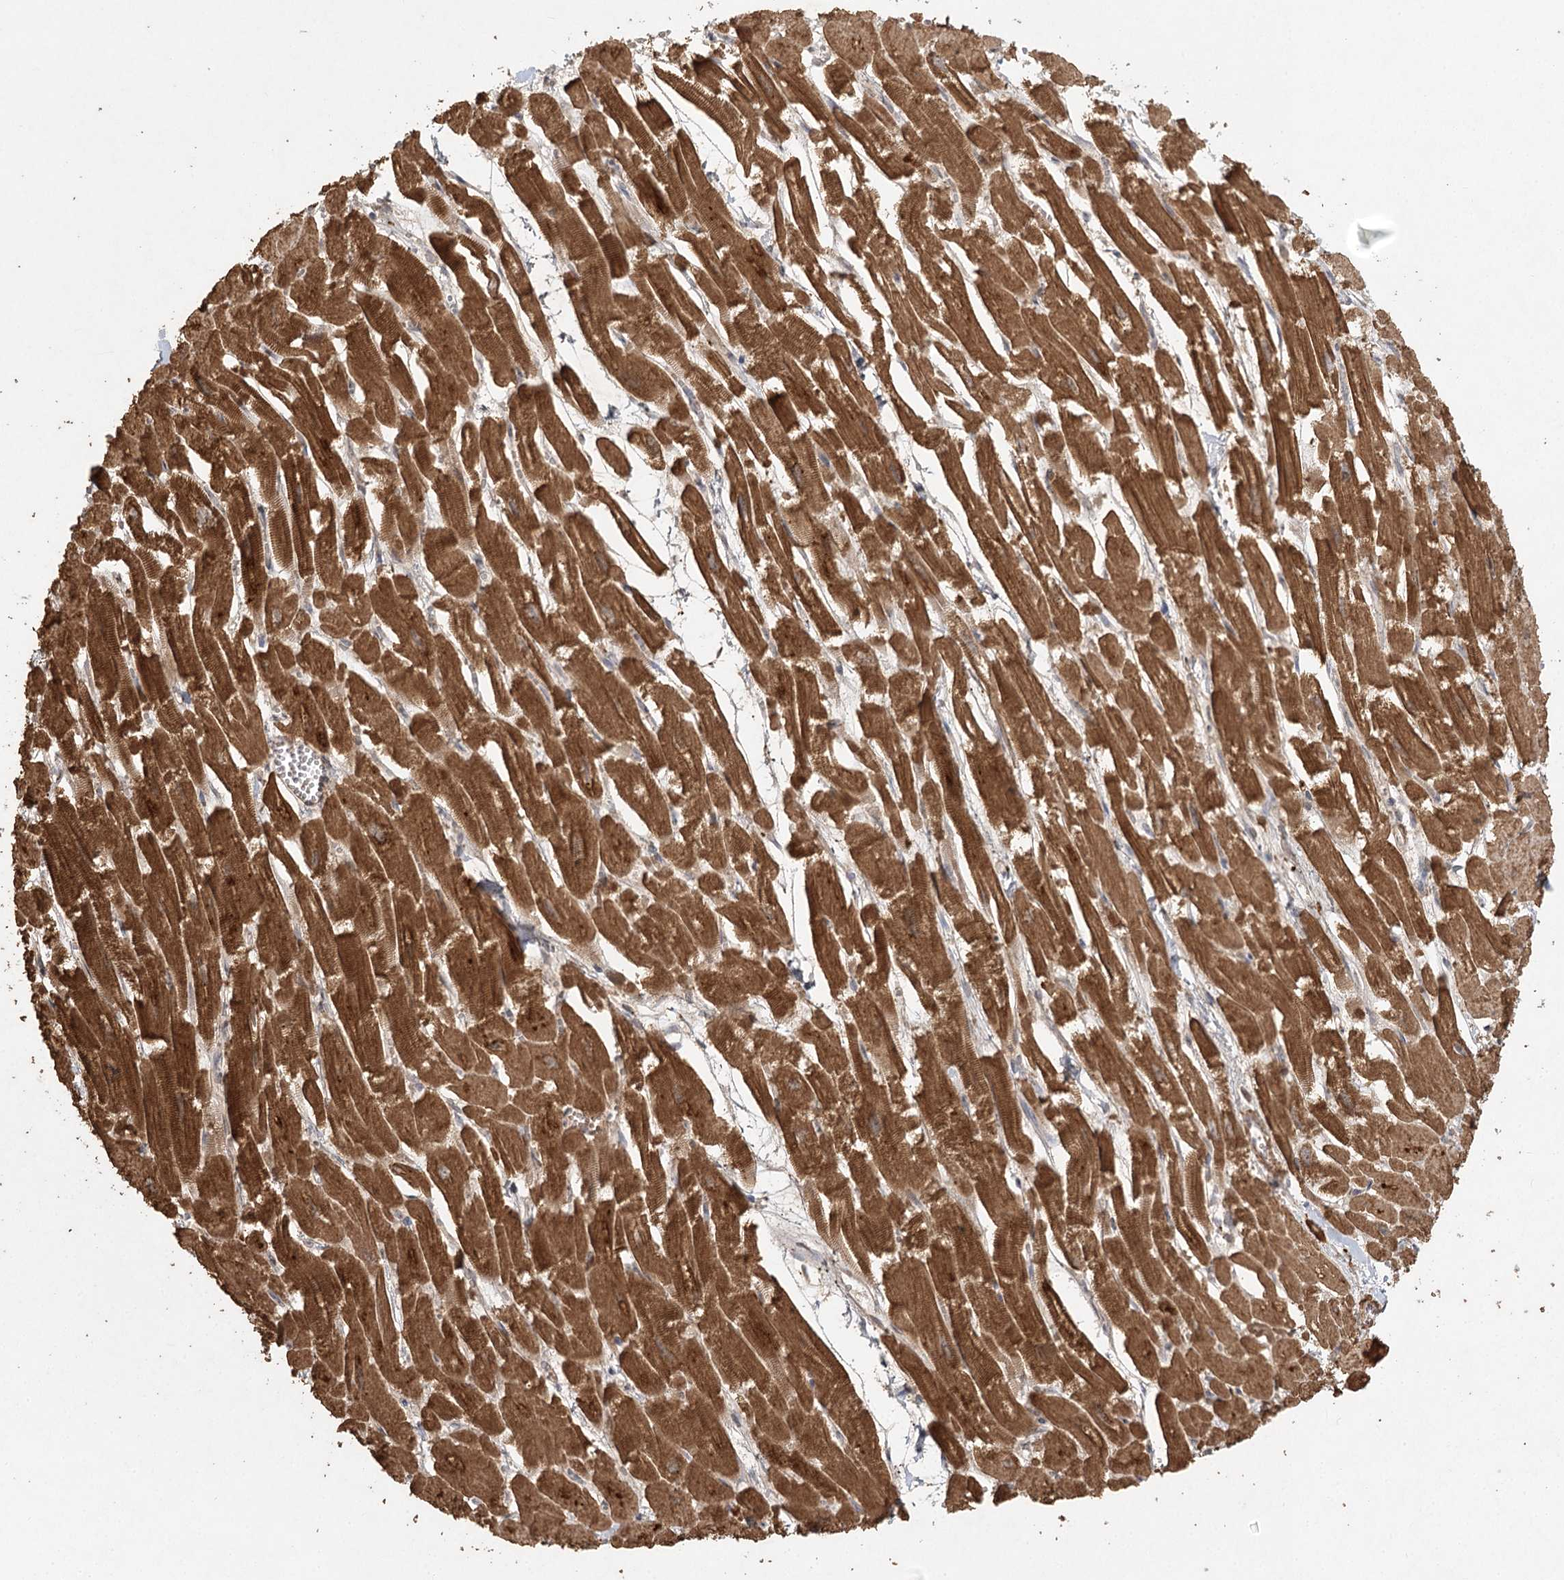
{"staining": {"intensity": "strong", "quantity": ">75%", "location": "cytoplasmic/membranous"}, "tissue": "heart muscle", "cell_type": "Cardiomyocytes", "image_type": "normal", "snomed": [{"axis": "morphology", "description": "Normal tissue, NOS"}, {"axis": "topography", "description": "Heart"}], "caption": "High-magnification brightfield microscopy of benign heart muscle stained with DAB (brown) and counterstained with hematoxylin (blue). cardiomyocytes exhibit strong cytoplasmic/membranous staining is identified in about>75% of cells.", "gene": "ARL13A", "patient": {"sex": "male", "age": 54}}